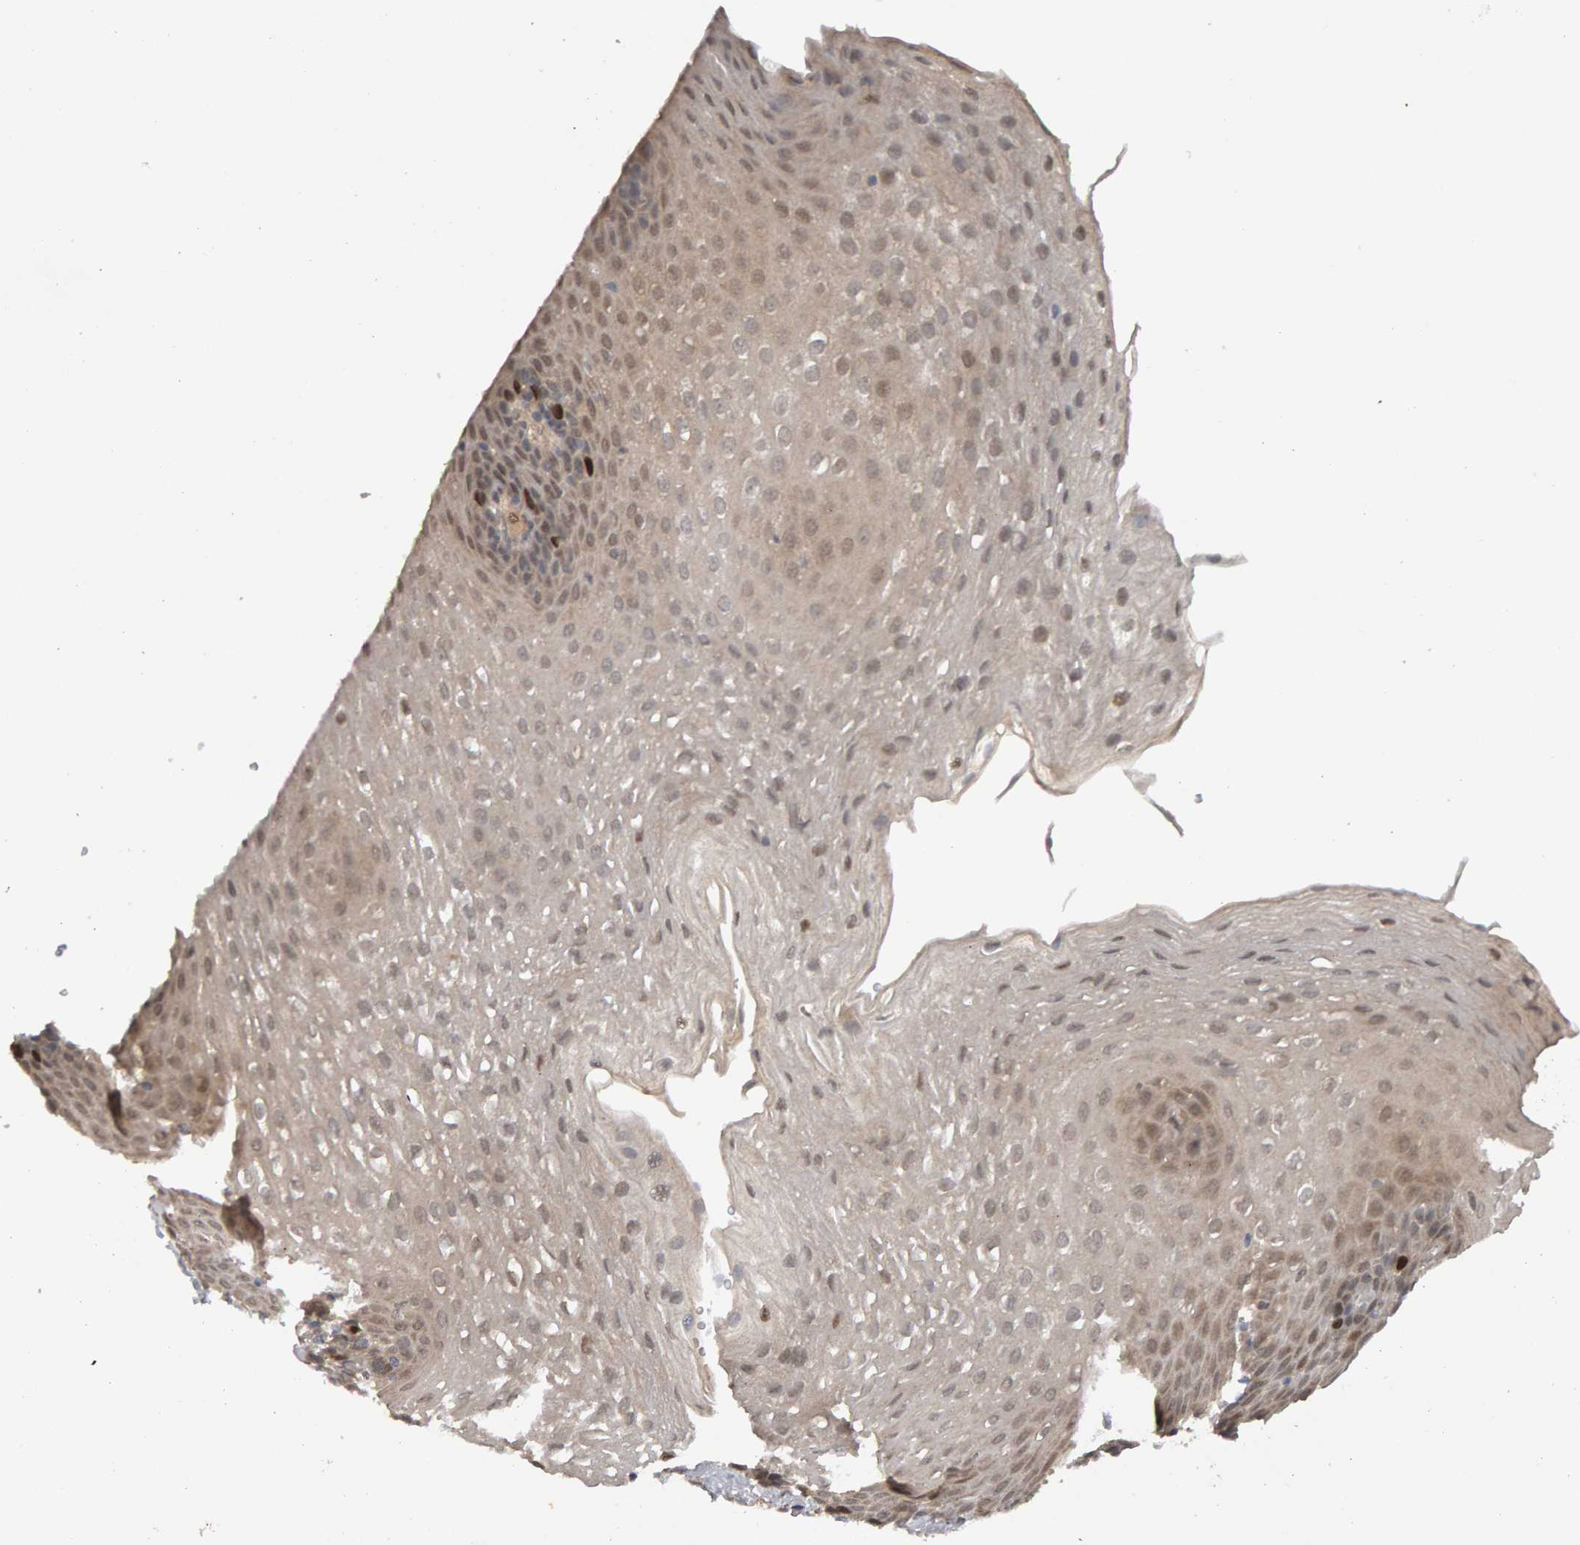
{"staining": {"intensity": "strong", "quantity": "<25%", "location": "nuclear"}, "tissue": "esophagus", "cell_type": "Squamous epithelial cells", "image_type": "normal", "snomed": [{"axis": "morphology", "description": "Normal tissue, NOS"}, {"axis": "topography", "description": "Esophagus"}], "caption": "Immunohistochemical staining of unremarkable esophagus displays medium levels of strong nuclear expression in about <25% of squamous epithelial cells. The staining was performed using DAB (3,3'-diaminobenzidine) to visualize the protein expression in brown, while the nuclei were stained in blue with hematoxylin (Magnification: 20x).", "gene": "CDCA5", "patient": {"sex": "female", "age": 66}}